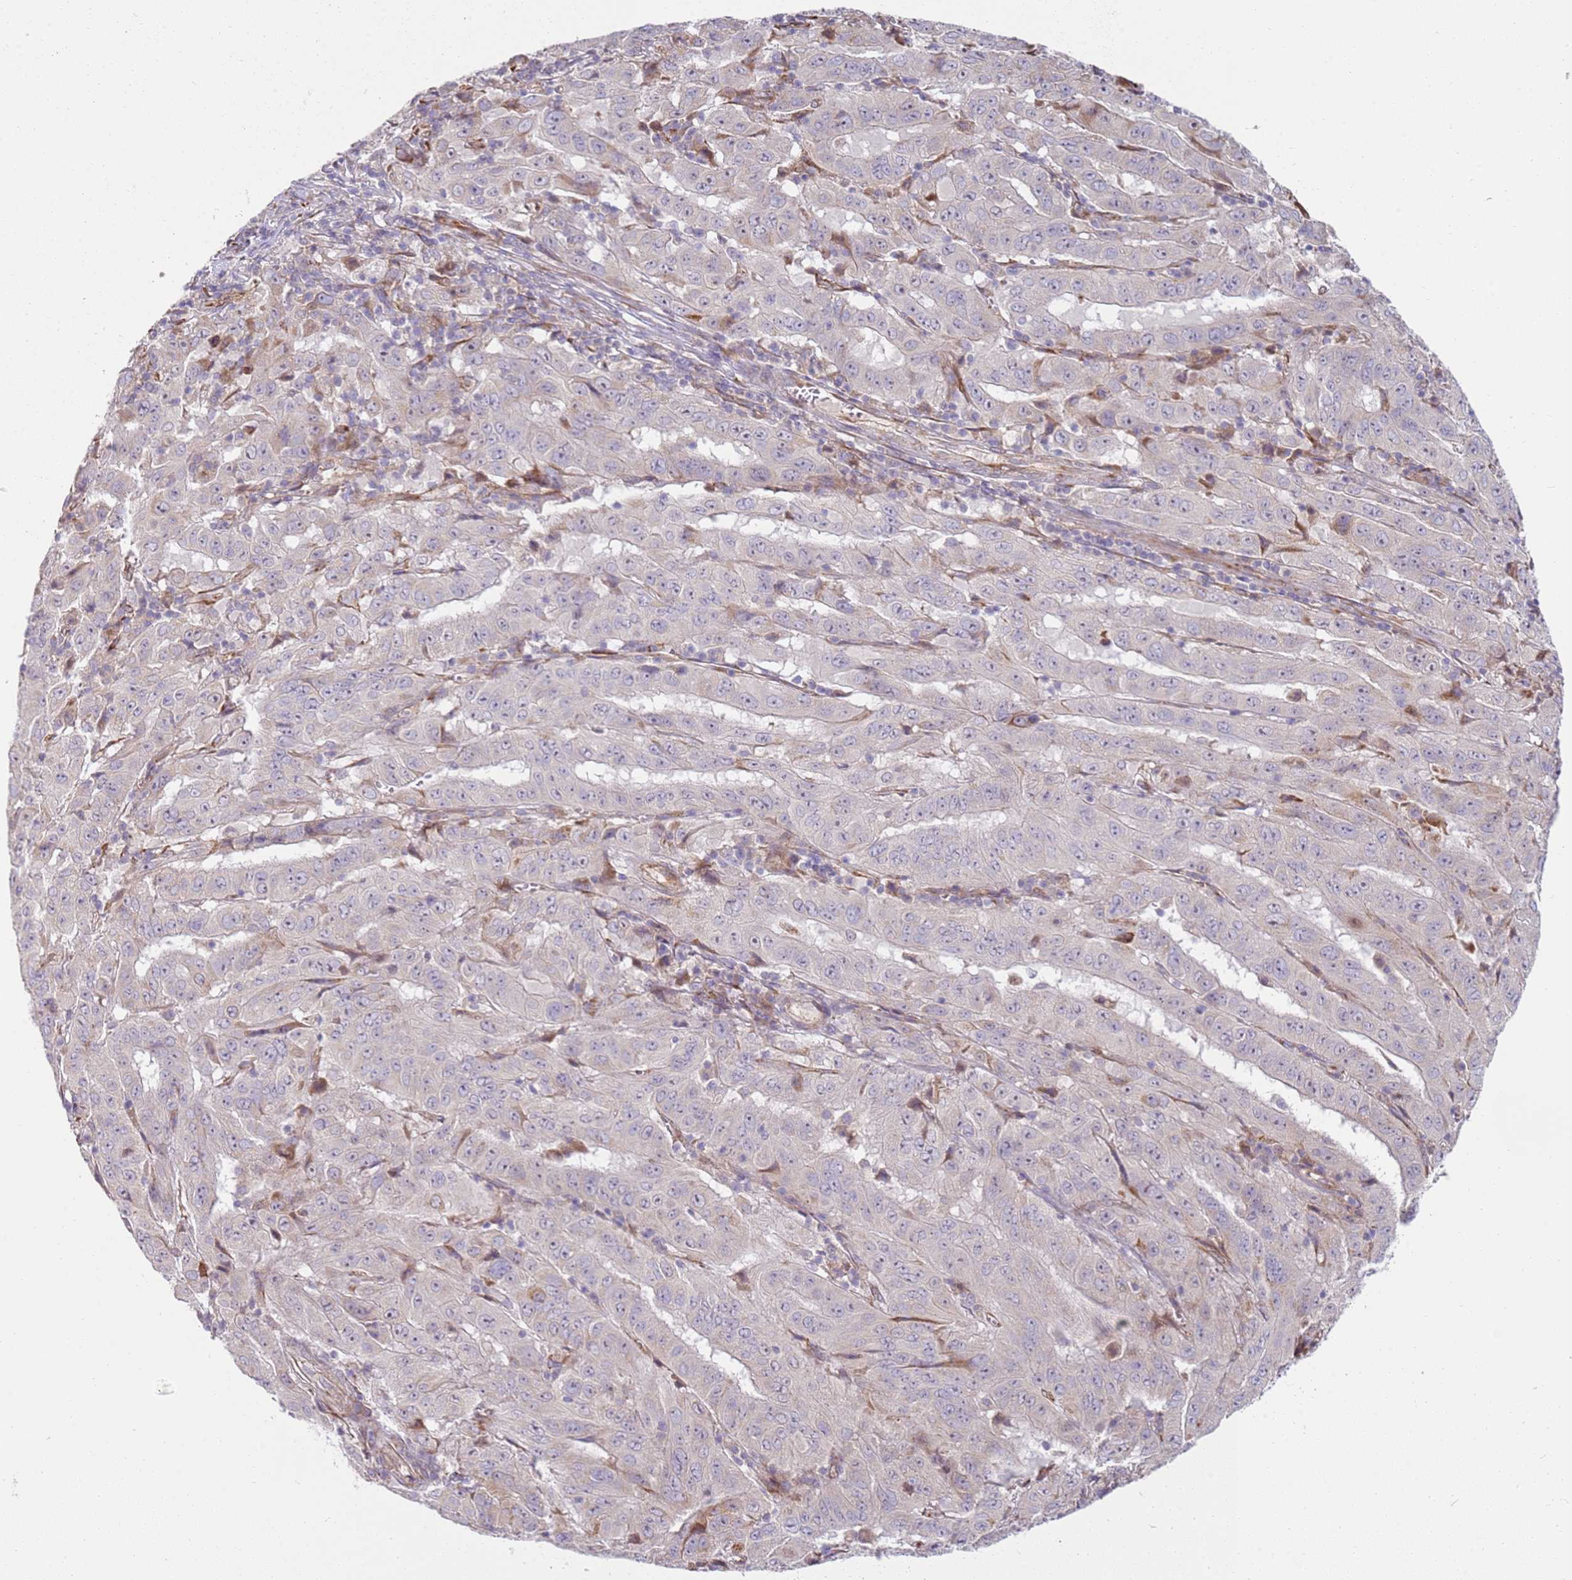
{"staining": {"intensity": "moderate", "quantity": "<25%", "location": "cytoplasmic/membranous"}, "tissue": "pancreatic cancer", "cell_type": "Tumor cells", "image_type": "cancer", "snomed": [{"axis": "morphology", "description": "Adenocarcinoma, NOS"}, {"axis": "topography", "description": "Pancreas"}], "caption": "A brown stain labels moderate cytoplasmic/membranous positivity of a protein in pancreatic cancer tumor cells. Using DAB (3,3'-diaminobenzidine) (brown) and hematoxylin (blue) stains, captured at high magnification using brightfield microscopy.", "gene": "GRAP", "patient": {"sex": "male", "age": 63}}